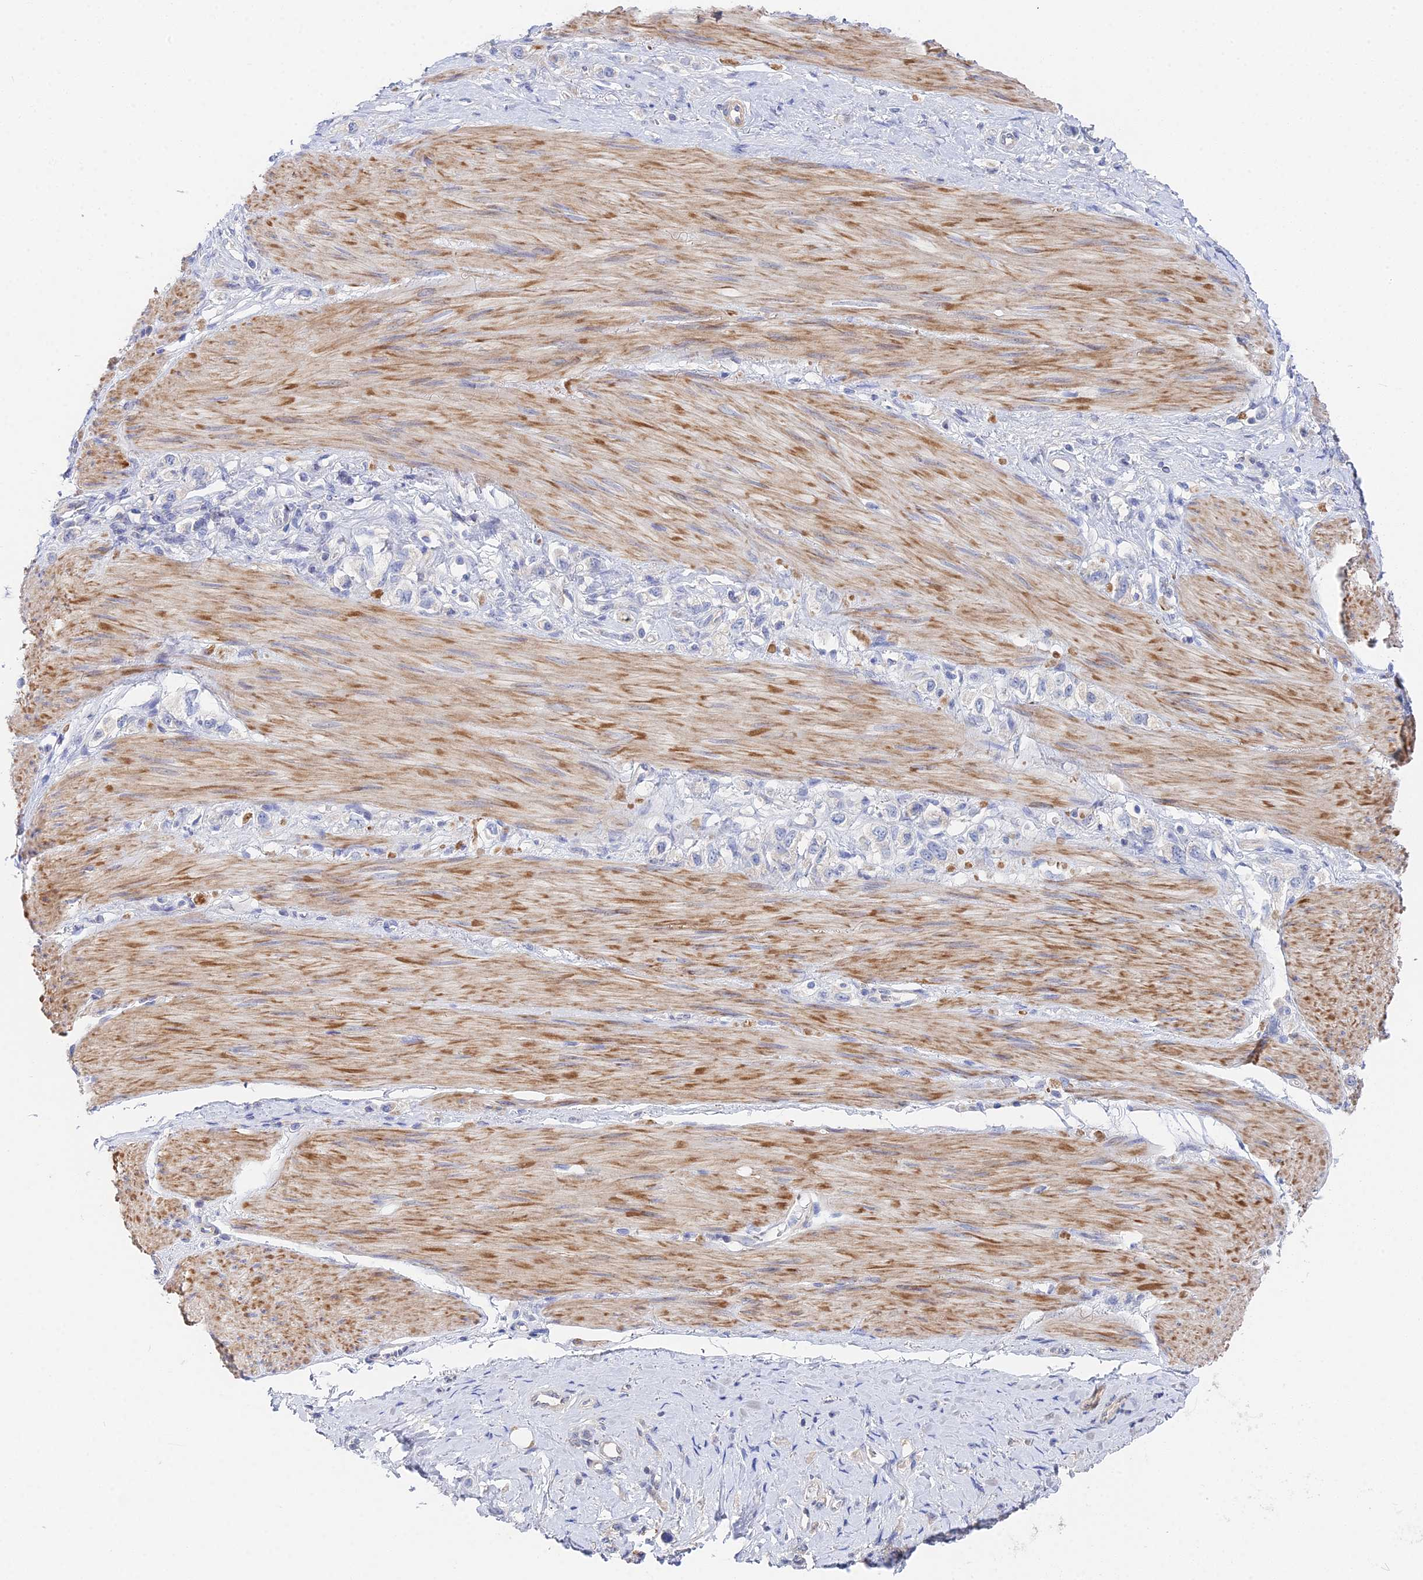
{"staining": {"intensity": "negative", "quantity": "none", "location": "none"}, "tissue": "stomach cancer", "cell_type": "Tumor cells", "image_type": "cancer", "snomed": [{"axis": "morphology", "description": "Adenocarcinoma, NOS"}, {"axis": "topography", "description": "Stomach"}], "caption": "A micrograph of stomach adenocarcinoma stained for a protein demonstrates no brown staining in tumor cells.", "gene": "DNAH14", "patient": {"sex": "female", "age": 65}}